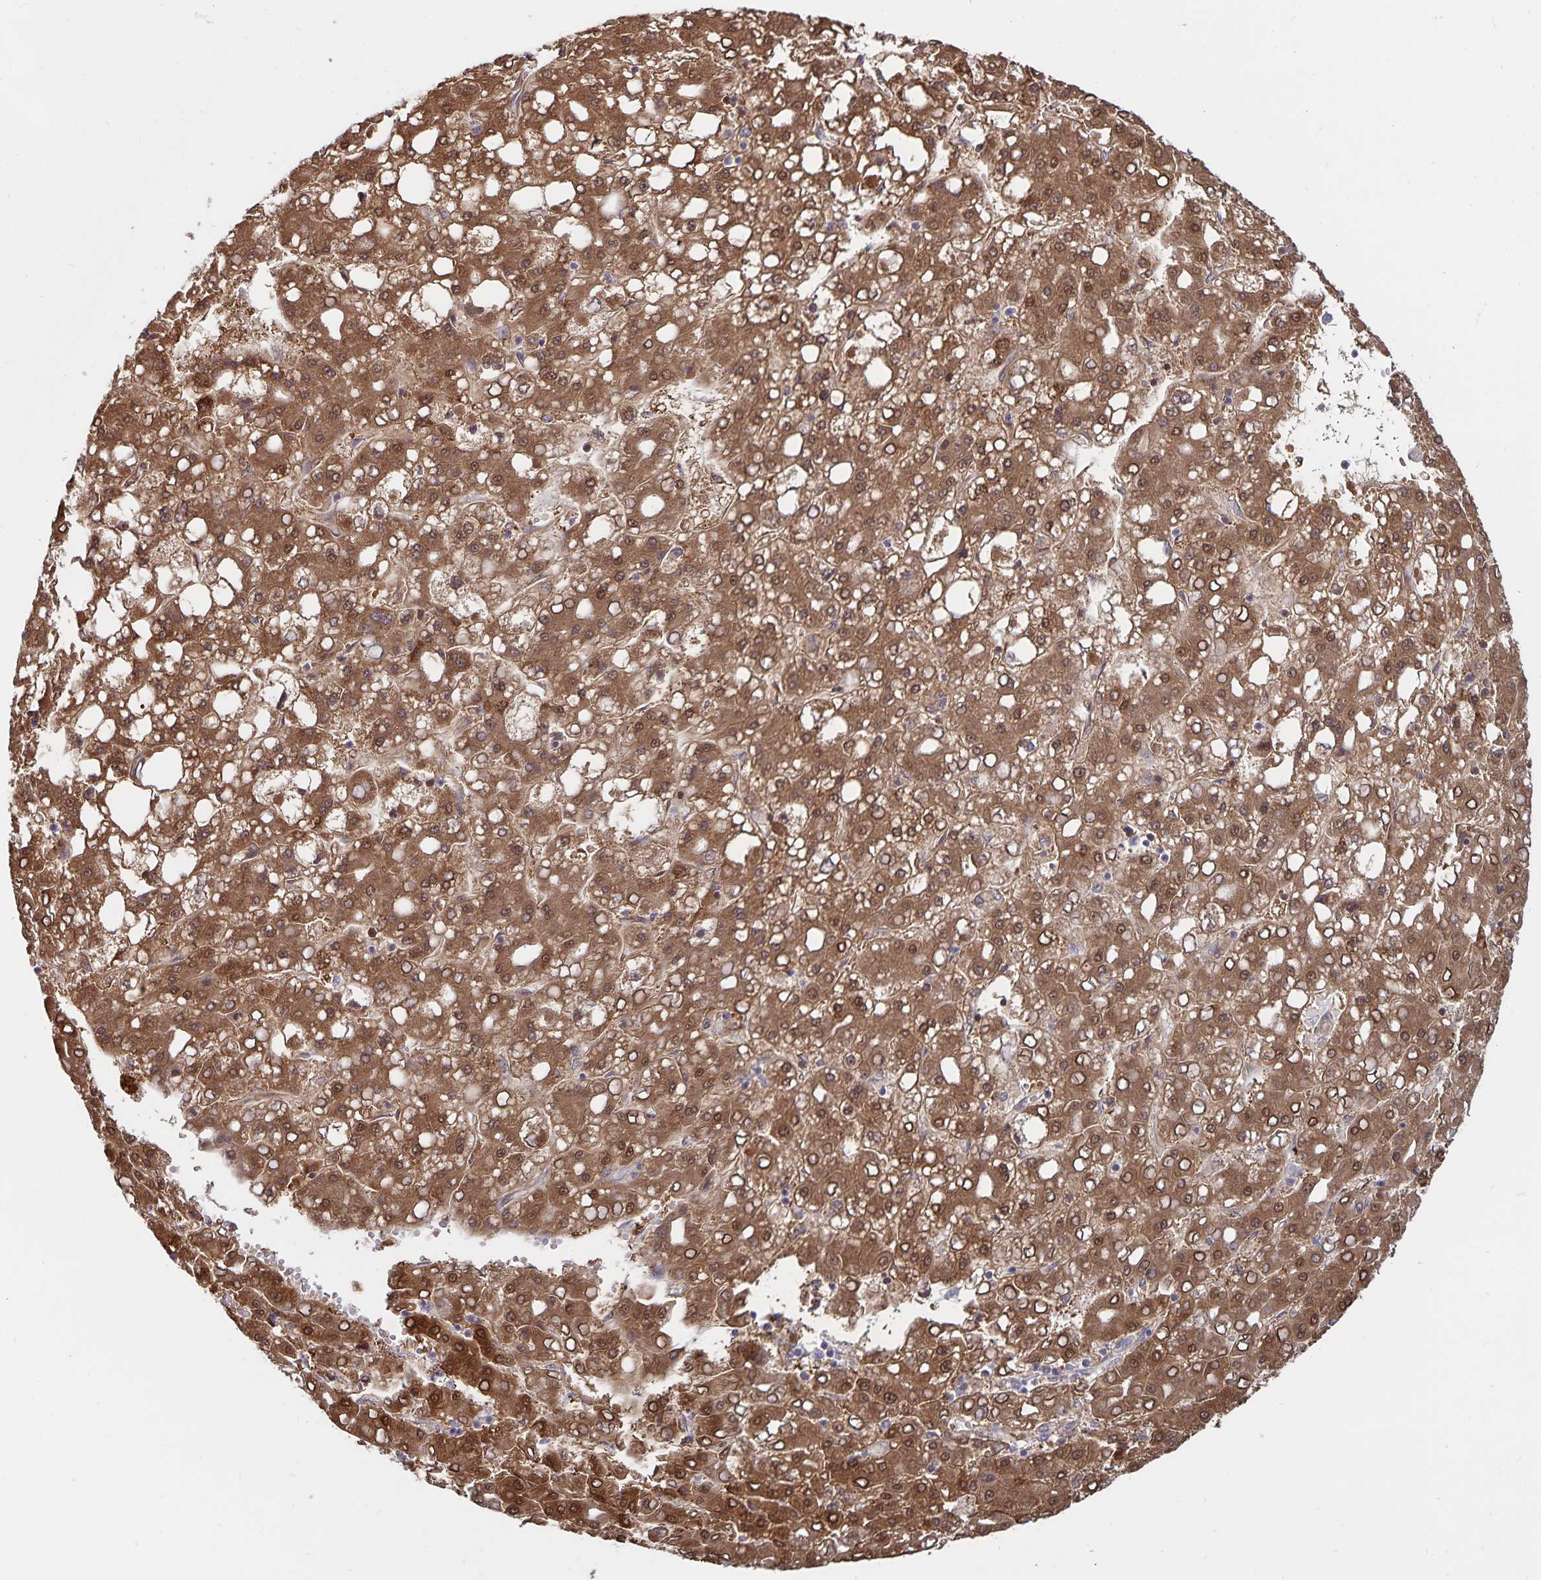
{"staining": {"intensity": "moderate", "quantity": ">75%", "location": "cytoplasmic/membranous,nuclear"}, "tissue": "liver cancer", "cell_type": "Tumor cells", "image_type": "cancer", "snomed": [{"axis": "morphology", "description": "Carcinoma, Hepatocellular, NOS"}, {"axis": "topography", "description": "Liver"}], "caption": "Liver cancer stained with a protein marker displays moderate staining in tumor cells.", "gene": "CDKN2B", "patient": {"sex": "male", "age": 65}}